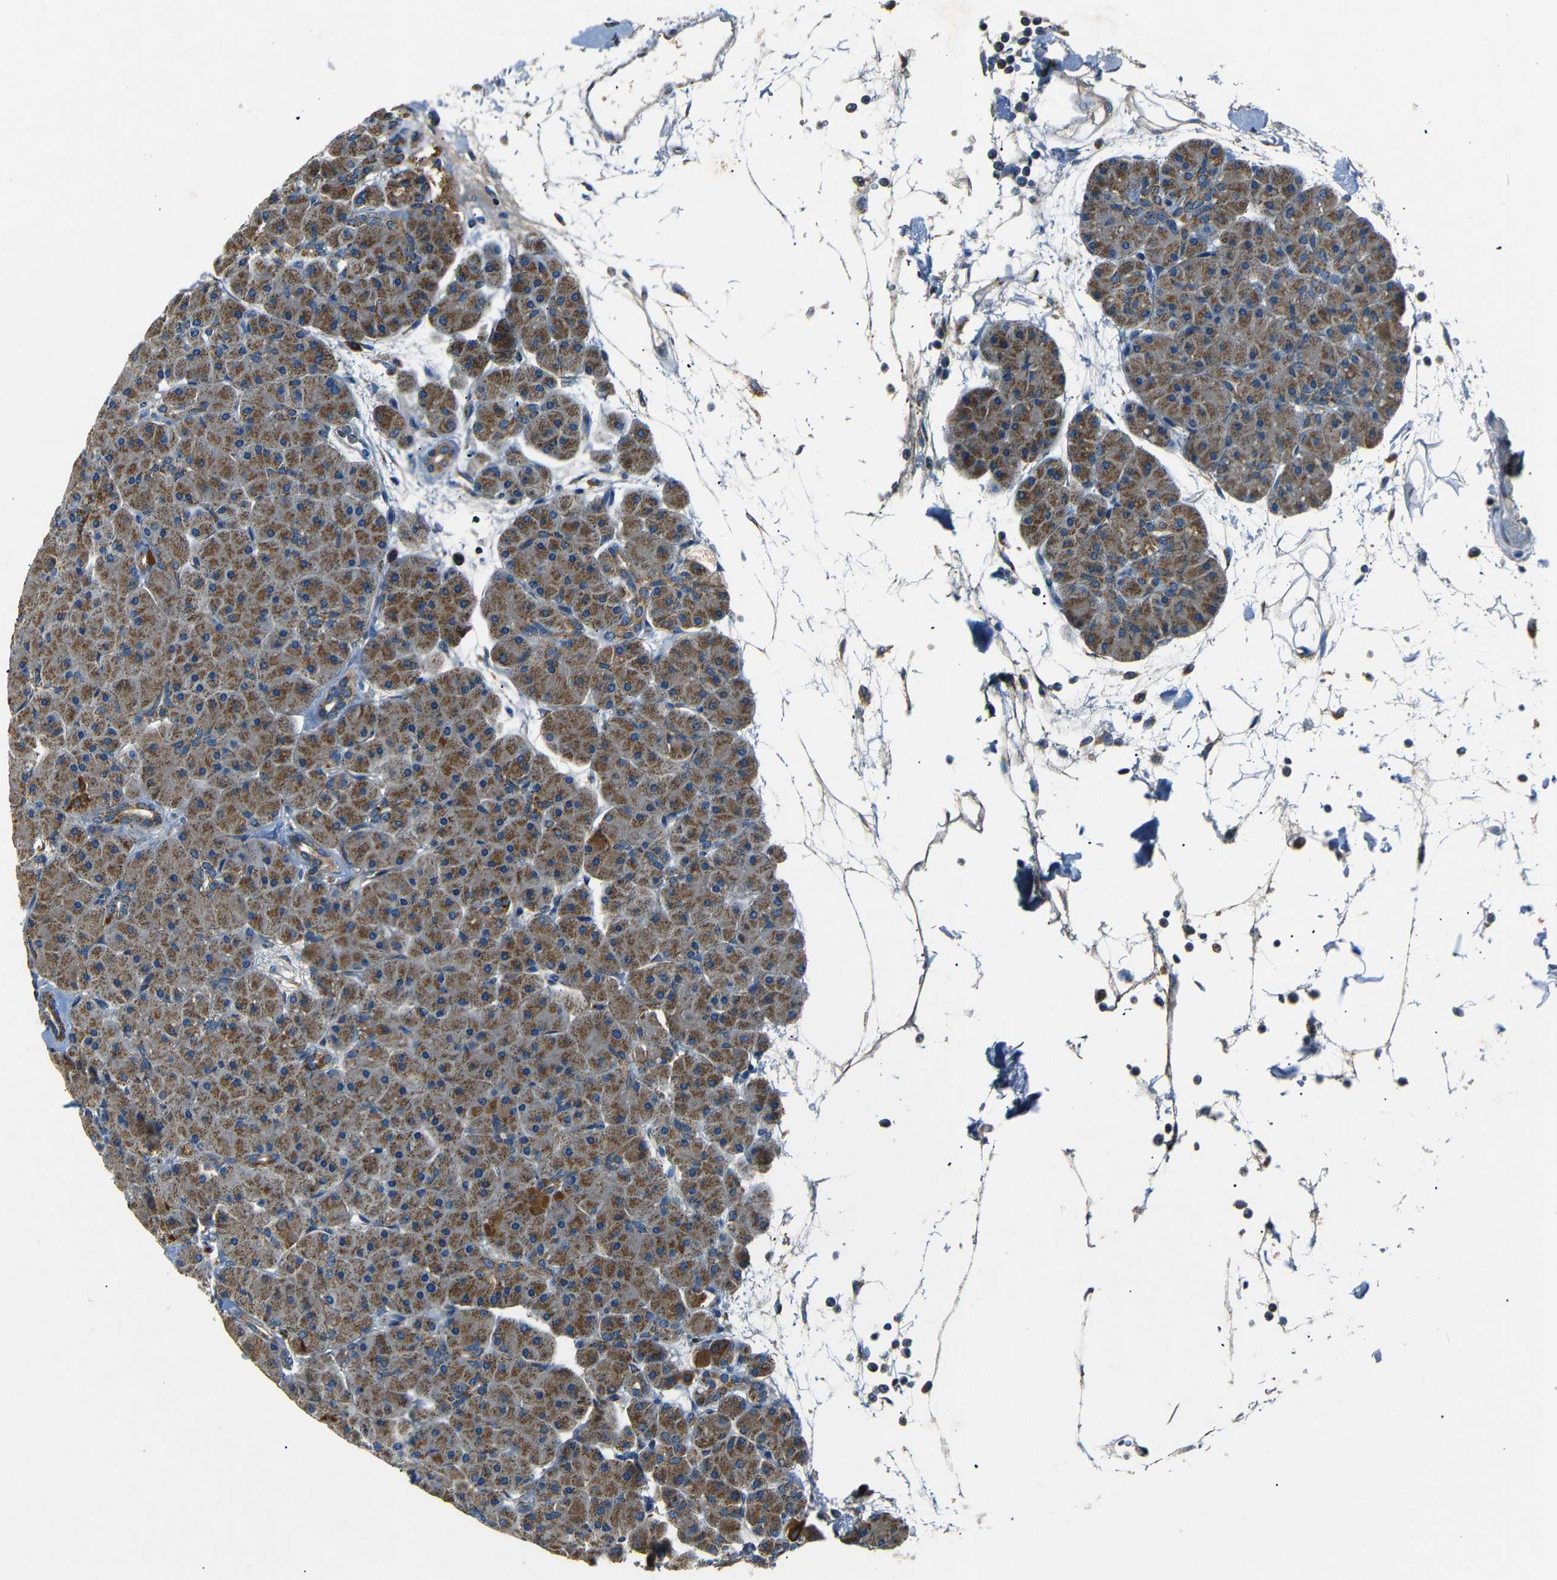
{"staining": {"intensity": "moderate", "quantity": ">75%", "location": "cytoplasmic/membranous"}, "tissue": "pancreas", "cell_type": "Exocrine glandular cells", "image_type": "normal", "snomed": [{"axis": "morphology", "description": "Normal tissue, NOS"}, {"axis": "topography", "description": "Pancreas"}], "caption": "Immunohistochemistry (IHC) micrograph of unremarkable pancreas stained for a protein (brown), which shows medium levels of moderate cytoplasmic/membranous positivity in approximately >75% of exocrine glandular cells.", "gene": "NETO2", "patient": {"sex": "male", "age": 66}}